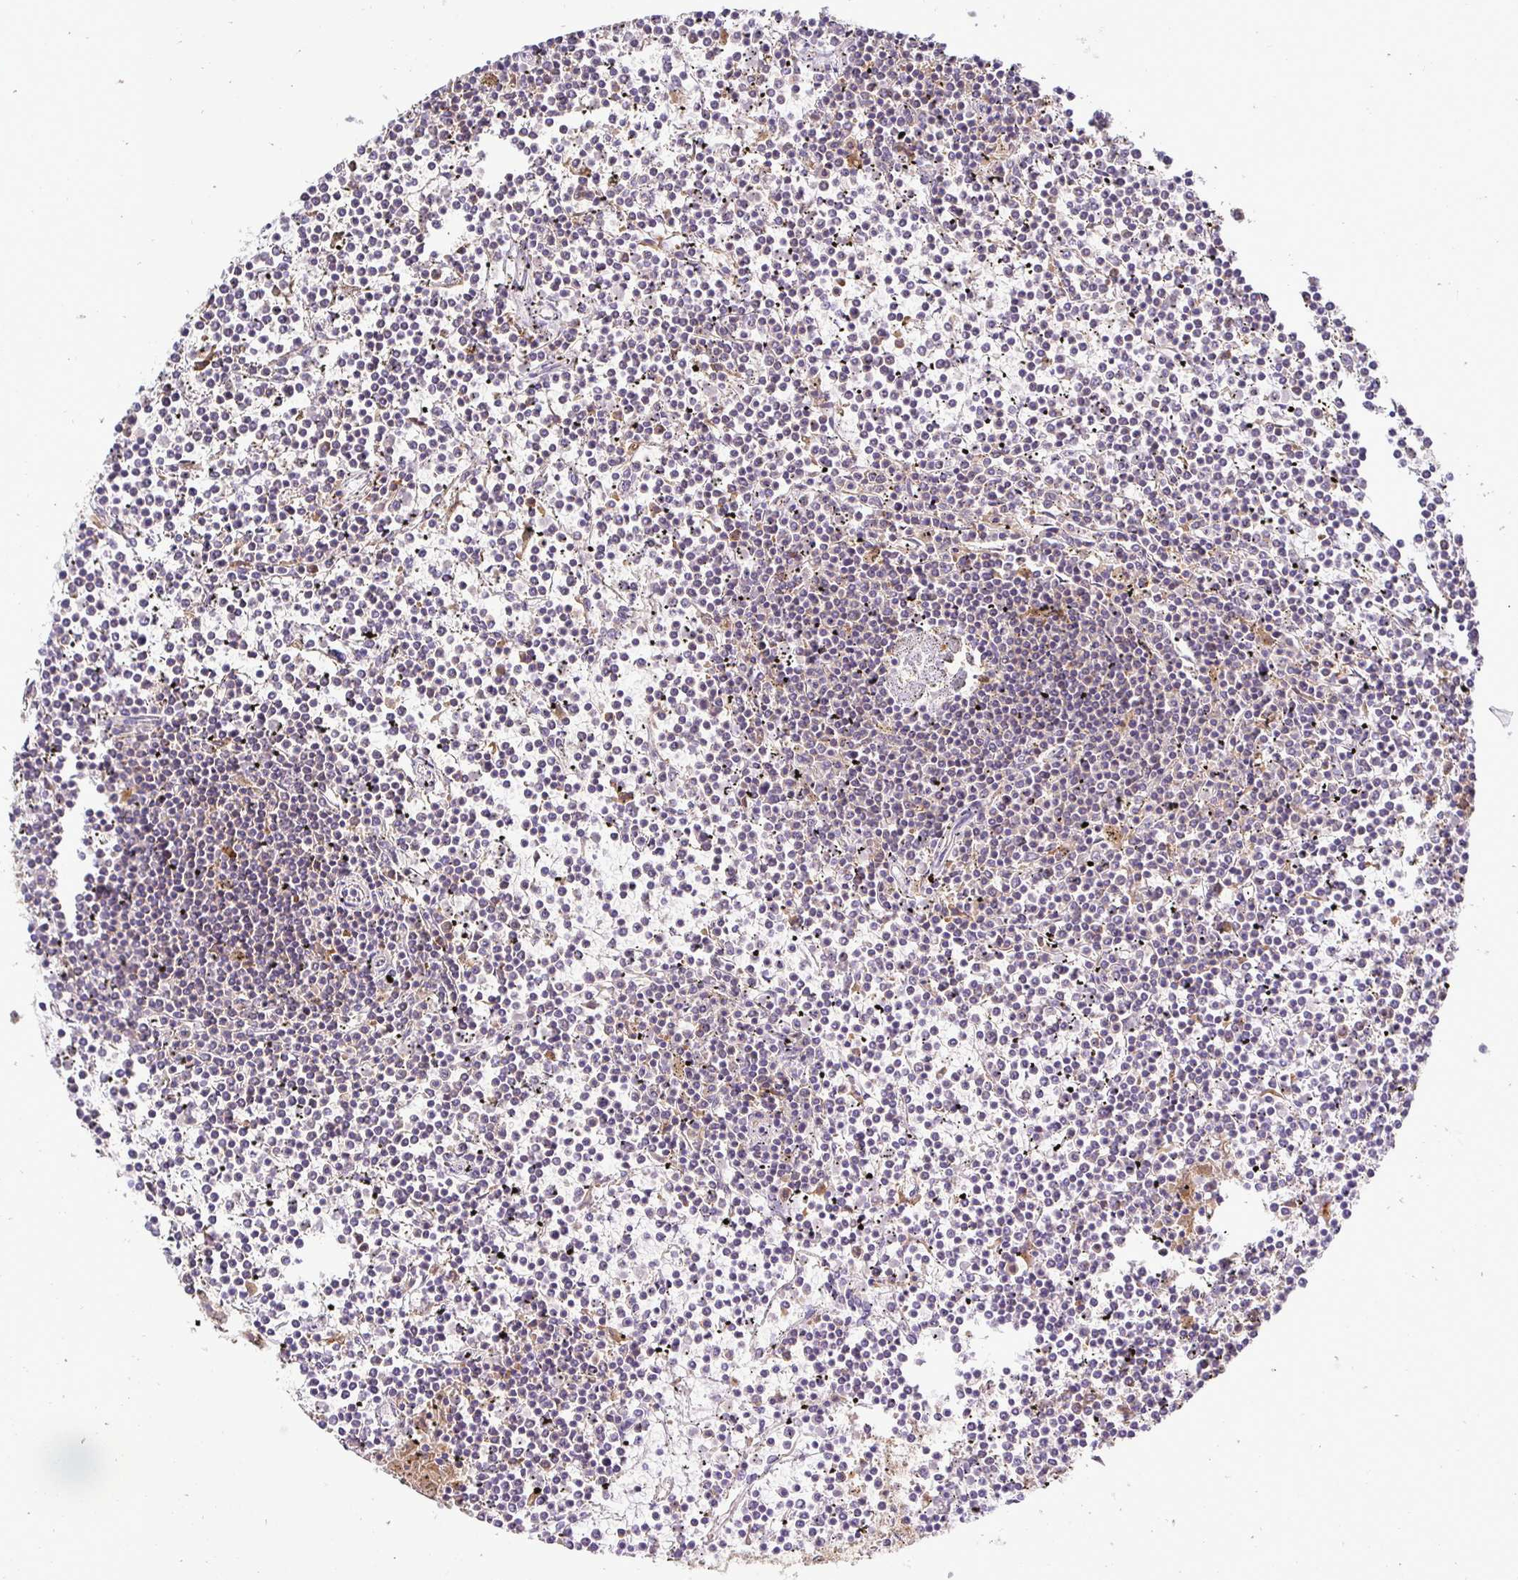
{"staining": {"intensity": "negative", "quantity": "none", "location": "none"}, "tissue": "lymphoma", "cell_type": "Tumor cells", "image_type": "cancer", "snomed": [{"axis": "morphology", "description": "Malignant lymphoma, non-Hodgkin's type, Low grade"}, {"axis": "topography", "description": "Spleen"}], "caption": "This is an immunohistochemistry histopathology image of human lymphoma. There is no positivity in tumor cells.", "gene": "ATP6V1F", "patient": {"sex": "female", "age": 19}}